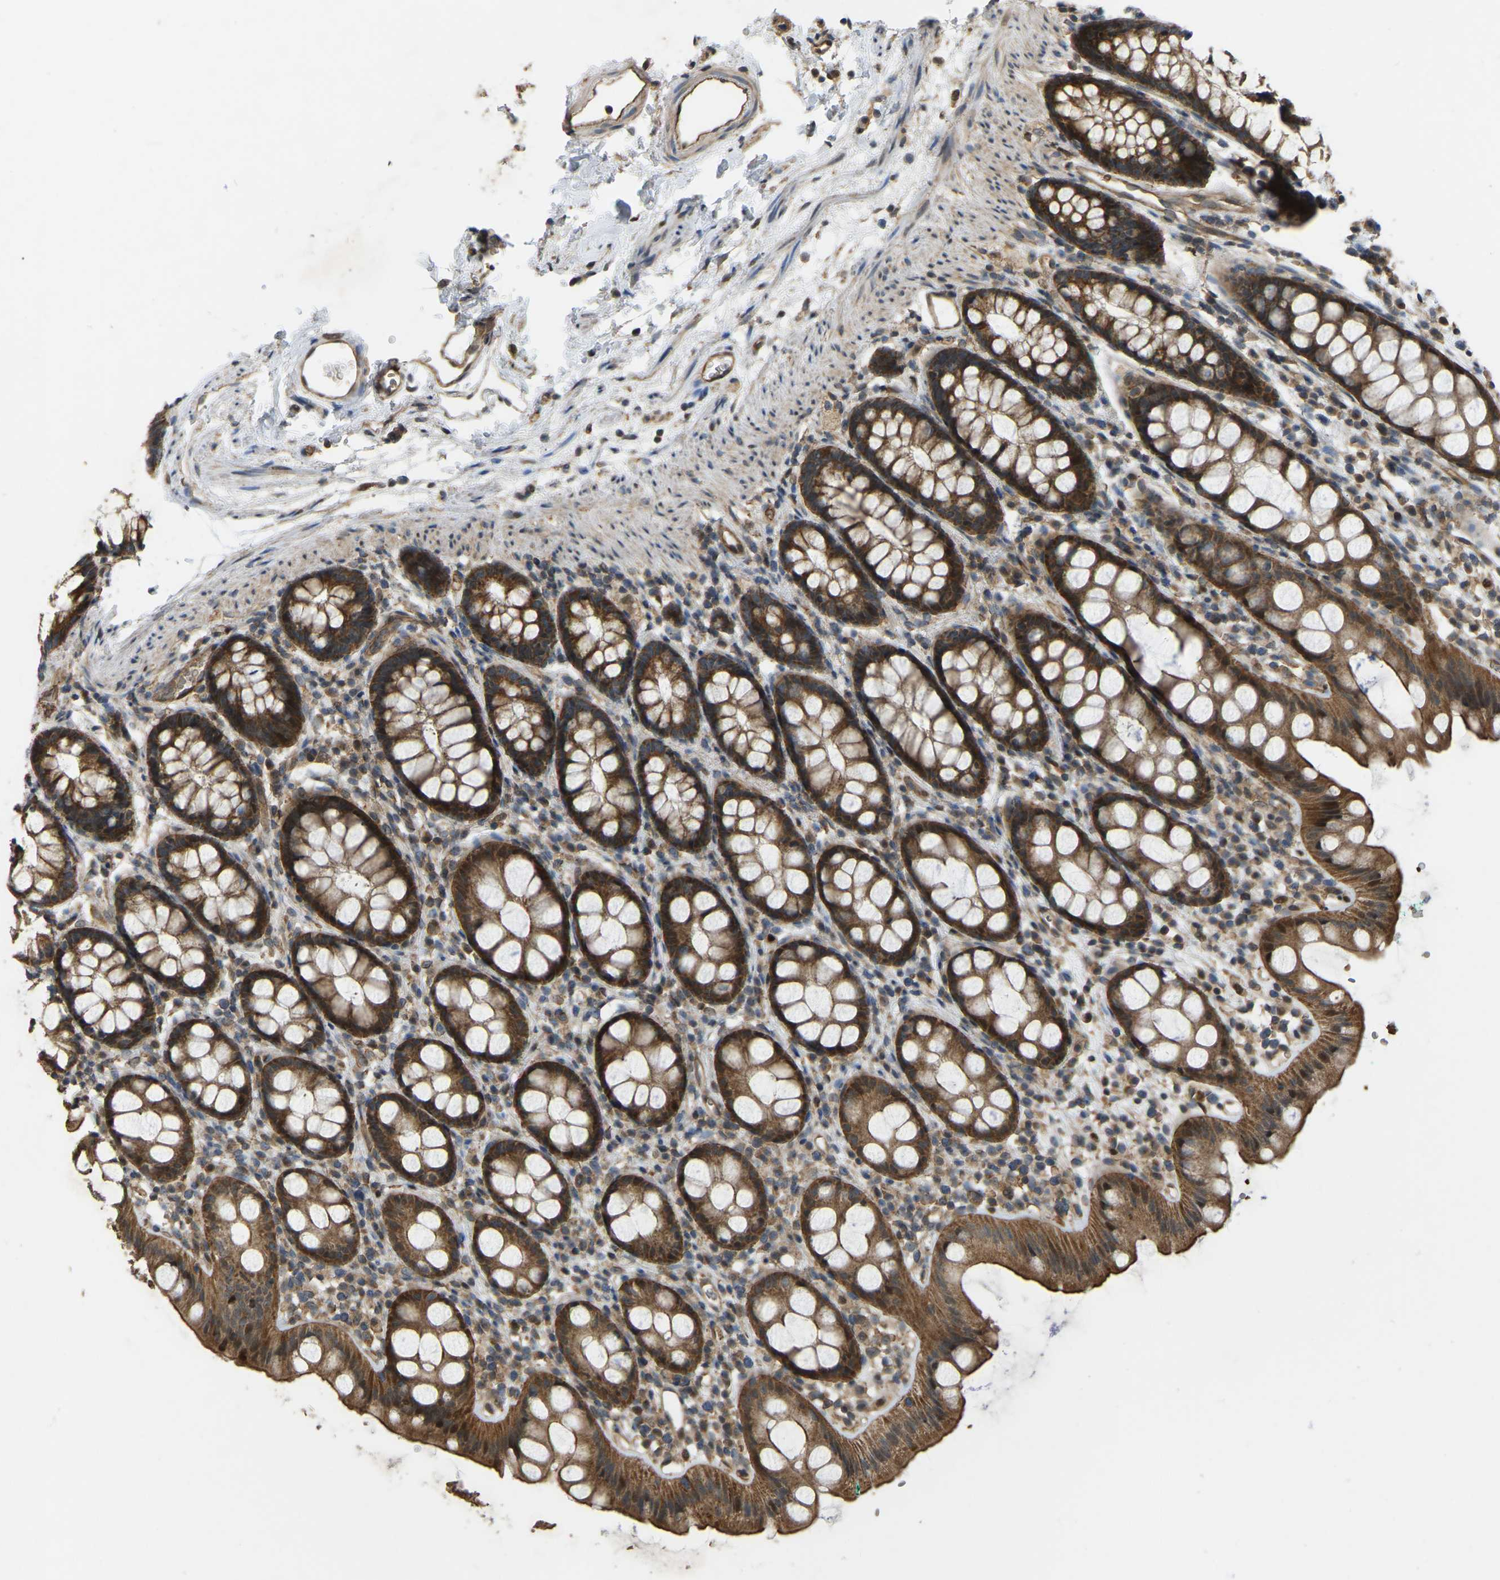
{"staining": {"intensity": "strong", "quantity": ">75%", "location": "cytoplasmic/membranous,nuclear"}, "tissue": "rectum", "cell_type": "Glandular cells", "image_type": "normal", "snomed": [{"axis": "morphology", "description": "Normal tissue, NOS"}, {"axis": "topography", "description": "Rectum"}], "caption": "Glandular cells demonstrate high levels of strong cytoplasmic/membranous,nuclear positivity in approximately >75% of cells in normal rectum. (brown staining indicates protein expression, while blue staining denotes nuclei).", "gene": "C21orf91", "patient": {"sex": "female", "age": 65}}